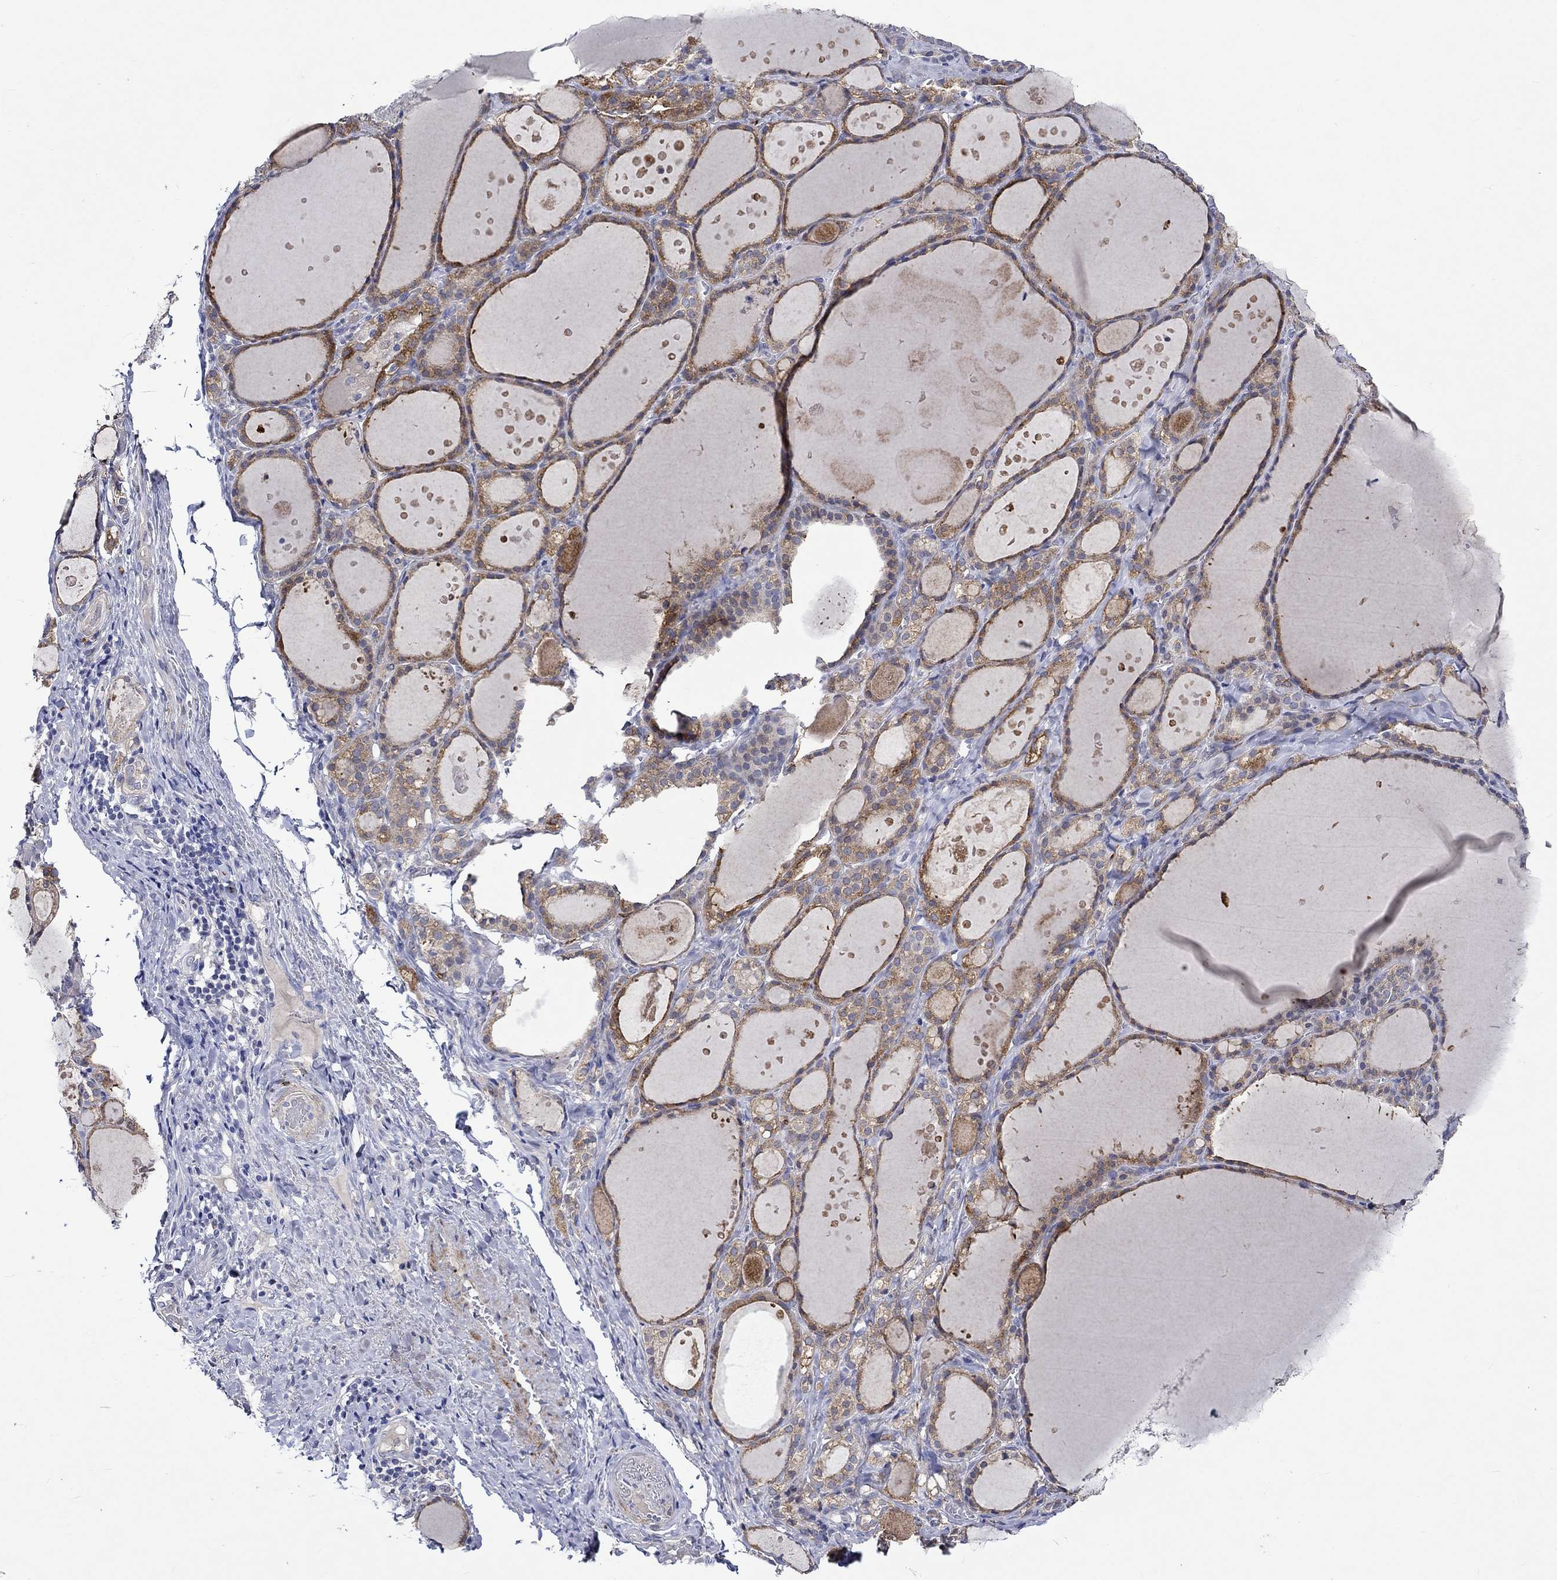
{"staining": {"intensity": "strong", "quantity": "25%-75%", "location": "cytoplasmic/membranous"}, "tissue": "thyroid gland", "cell_type": "Glandular cells", "image_type": "normal", "snomed": [{"axis": "morphology", "description": "Normal tissue, NOS"}, {"axis": "topography", "description": "Thyroid gland"}], "caption": "Immunohistochemical staining of benign human thyroid gland shows strong cytoplasmic/membranous protein expression in about 25%-75% of glandular cells. (IHC, brightfield microscopy, high magnification).", "gene": "CRYAB", "patient": {"sex": "male", "age": 68}}